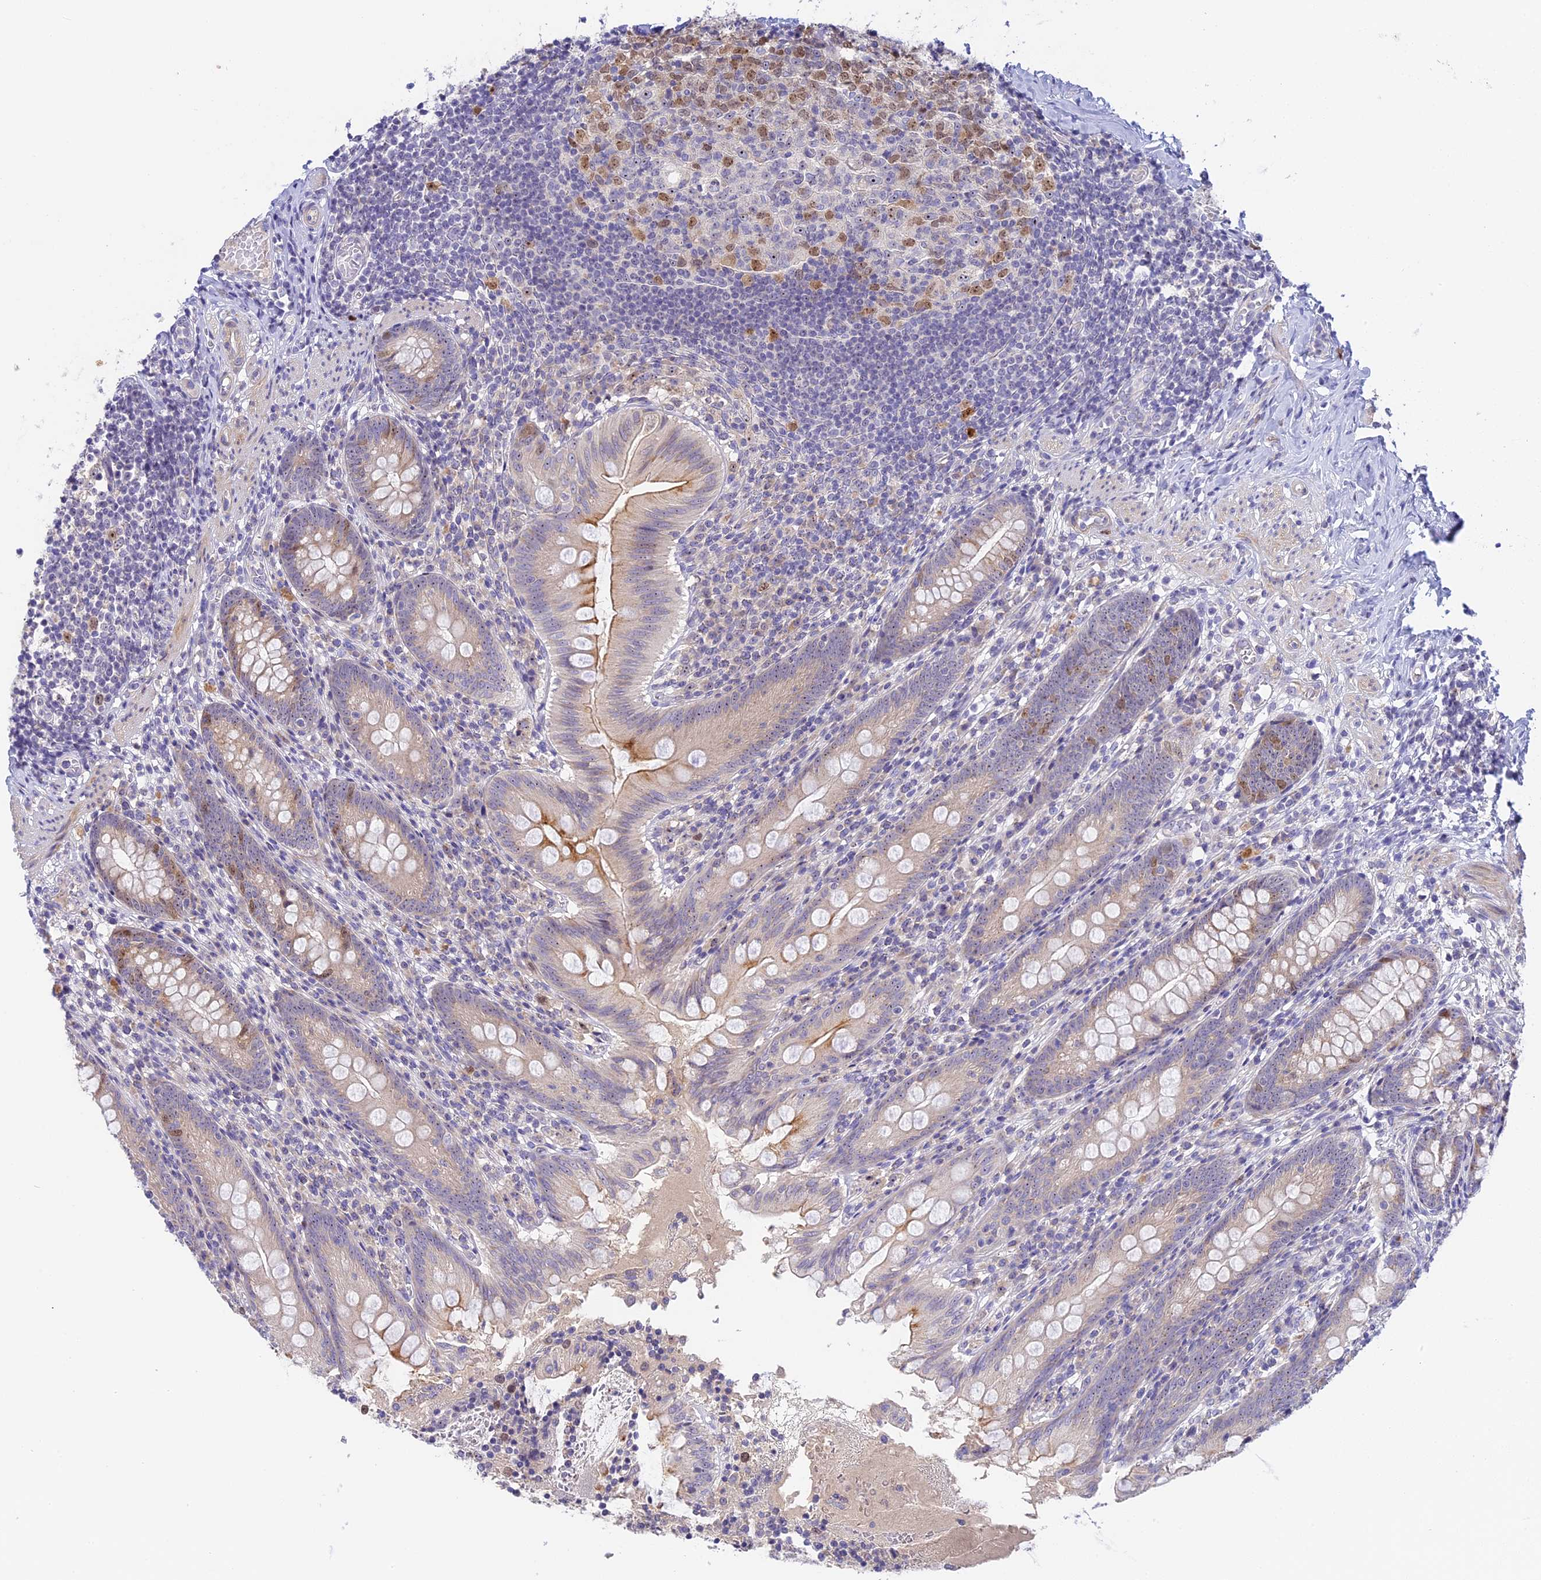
{"staining": {"intensity": "moderate", "quantity": "<25%", "location": "cytoplasmic/membranous,nuclear"}, "tissue": "appendix", "cell_type": "Glandular cells", "image_type": "normal", "snomed": [{"axis": "morphology", "description": "Normal tissue, NOS"}, {"axis": "topography", "description": "Appendix"}], "caption": "Moderate cytoplasmic/membranous,nuclear protein expression is identified in approximately <25% of glandular cells in appendix. Ihc stains the protein of interest in brown and the nuclei are stained blue.", "gene": "RAD51", "patient": {"sex": "male", "age": 55}}